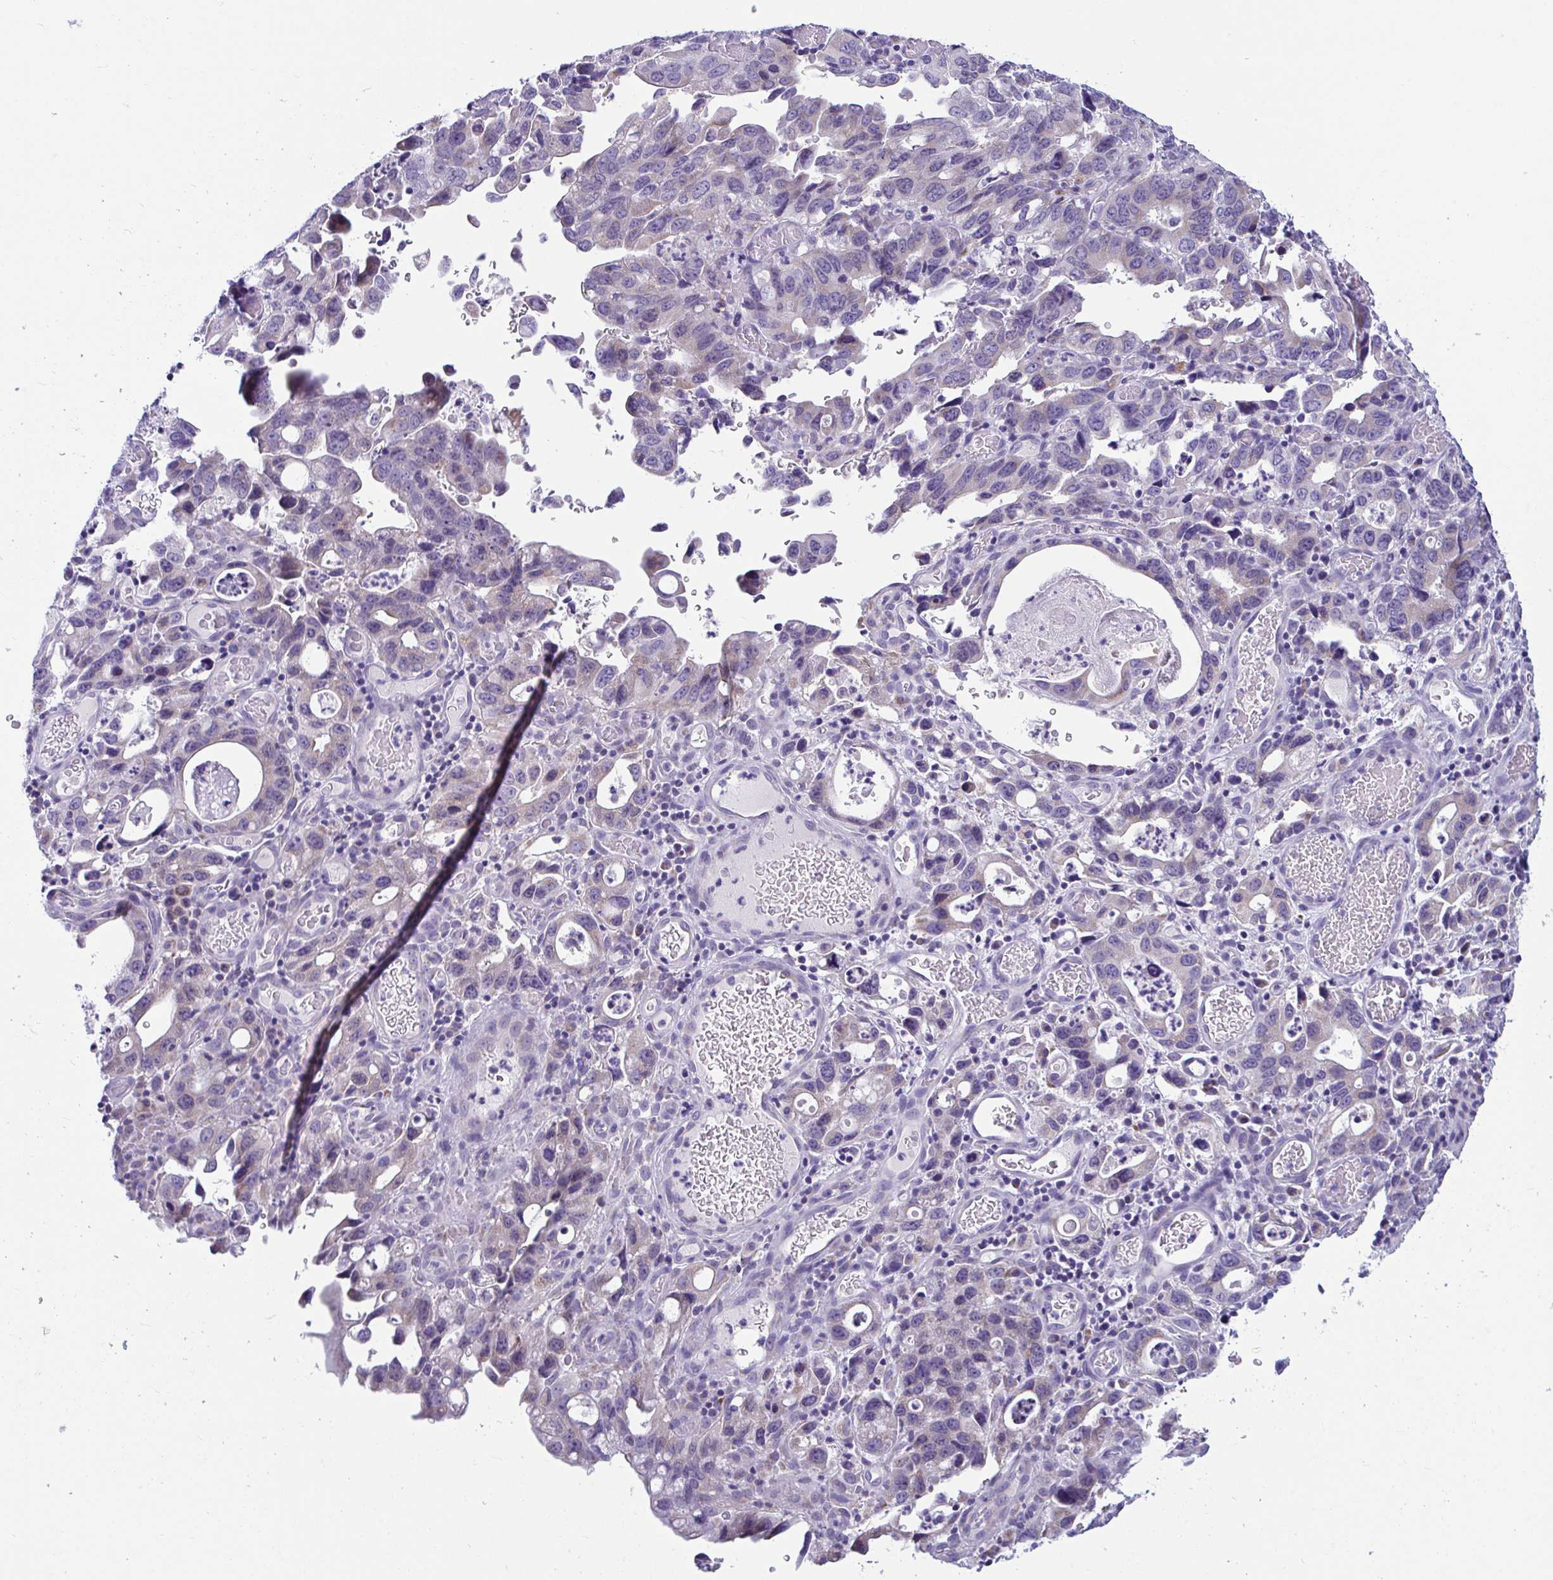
{"staining": {"intensity": "weak", "quantity": "<25%", "location": "cytoplasmic/membranous"}, "tissue": "stomach cancer", "cell_type": "Tumor cells", "image_type": "cancer", "snomed": [{"axis": "morphology", "description": "Adenocarcinoma, NOS"}, {"axis": "topography", "description": "Stomach, upper"}], "caption": "IHC histopathology image of human stomach cancer stained for a protein (brown), which demonstrates no expression in tumor cells. The staining was performed using DAB to visualize the protein expression in brown, while the nuclei were stained in blue with hematoxylin (Magnification: 20x).", "gene": "OR13A1", "patient": {"sex": "male", "age": 74}}